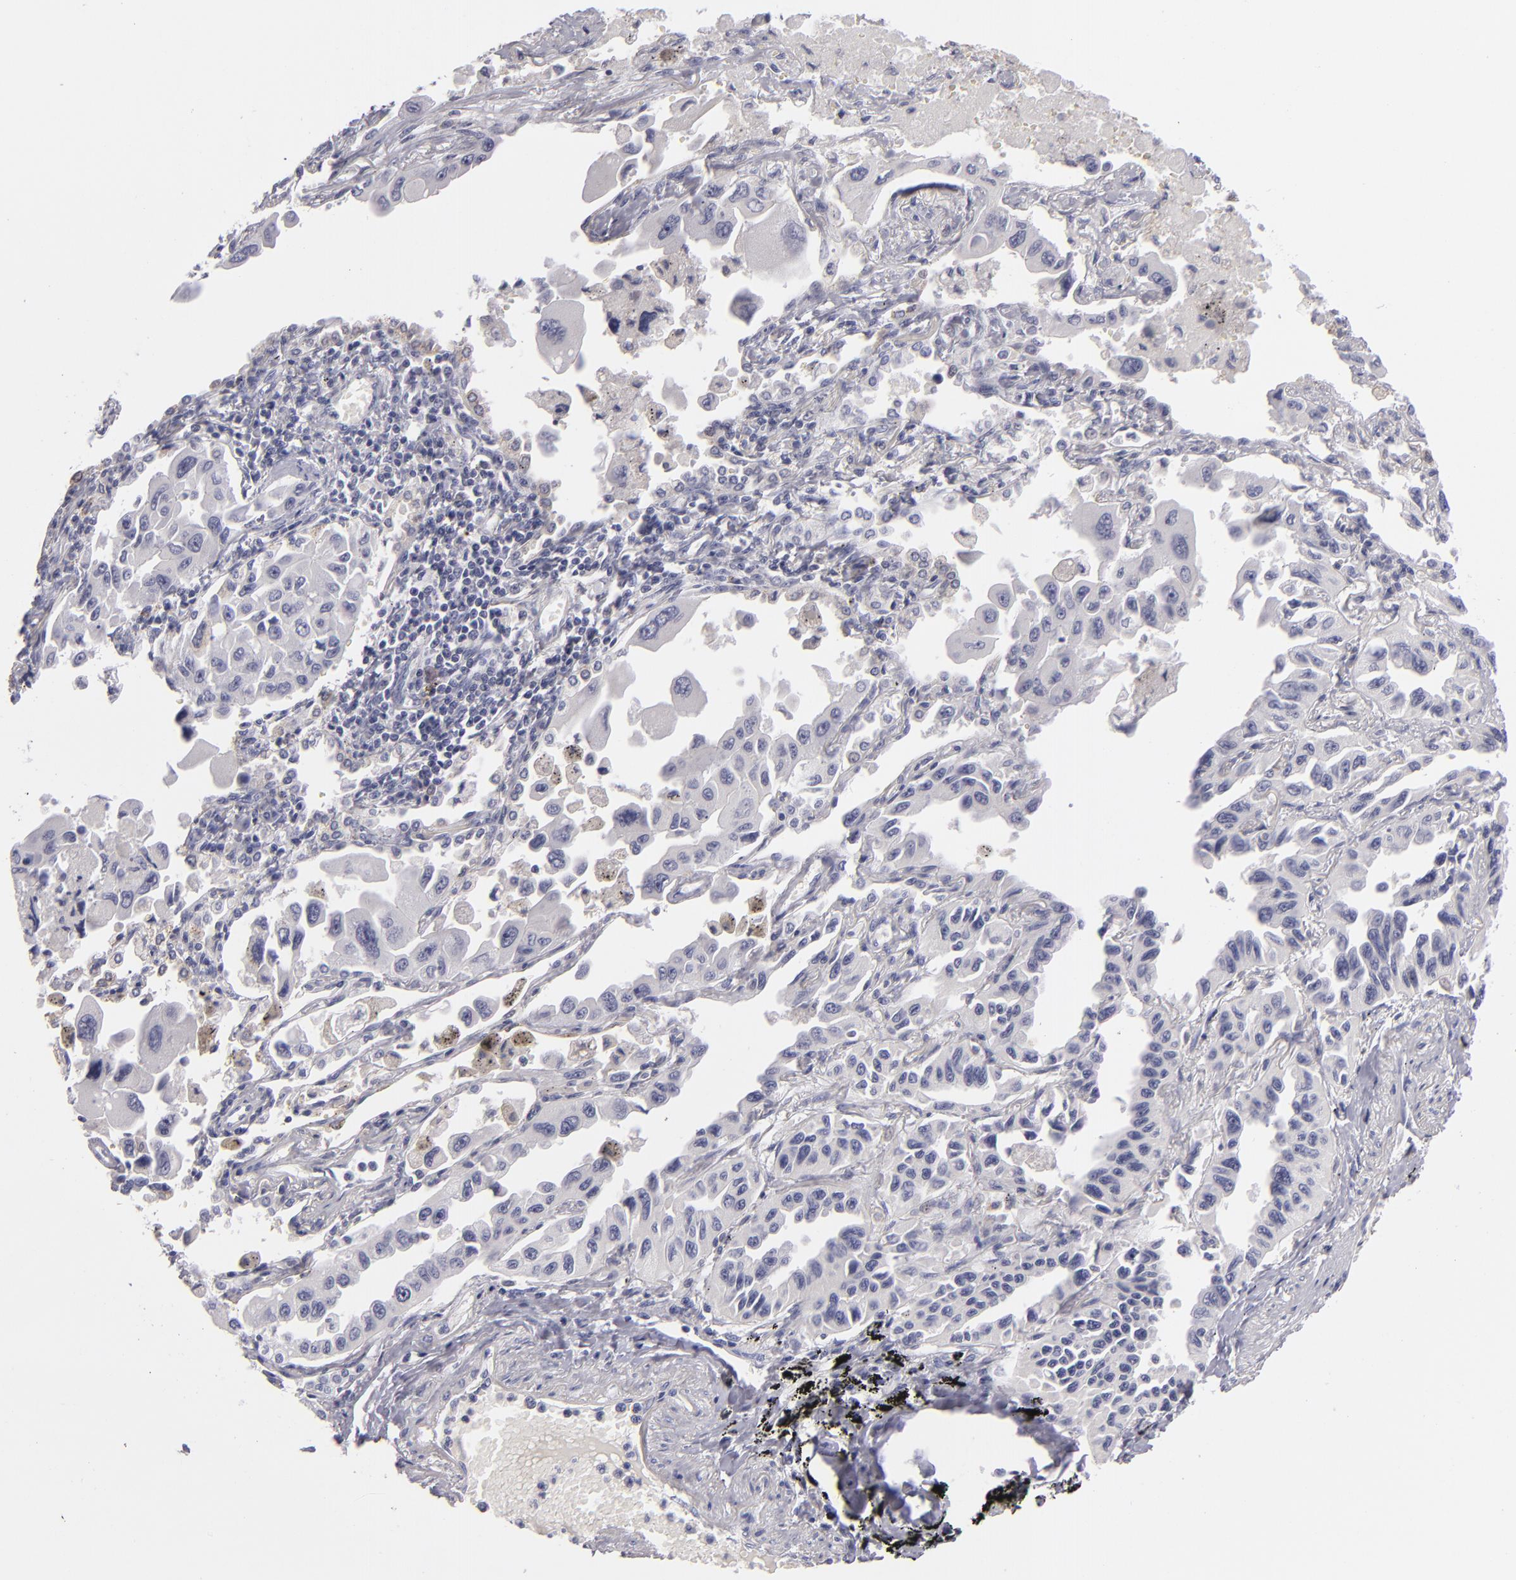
{"staining": {"intensity": "negative", "quantity": "none", "location": "none"}, "tissue": "lung cancer", "cell_type": "Tumor cells", "image_type": "cancer", "snomed": [{"axis": "morphology", "description": "Adenocarcinoma, NOS"}, {"axis": "topography", "description": "Lung"}], "caption": "Tumor cells show no significant protein staining in lung cancer (adenocarcinoma).", "gene": "TNNC1", "patient": {"sex": "male", "age": 64}}